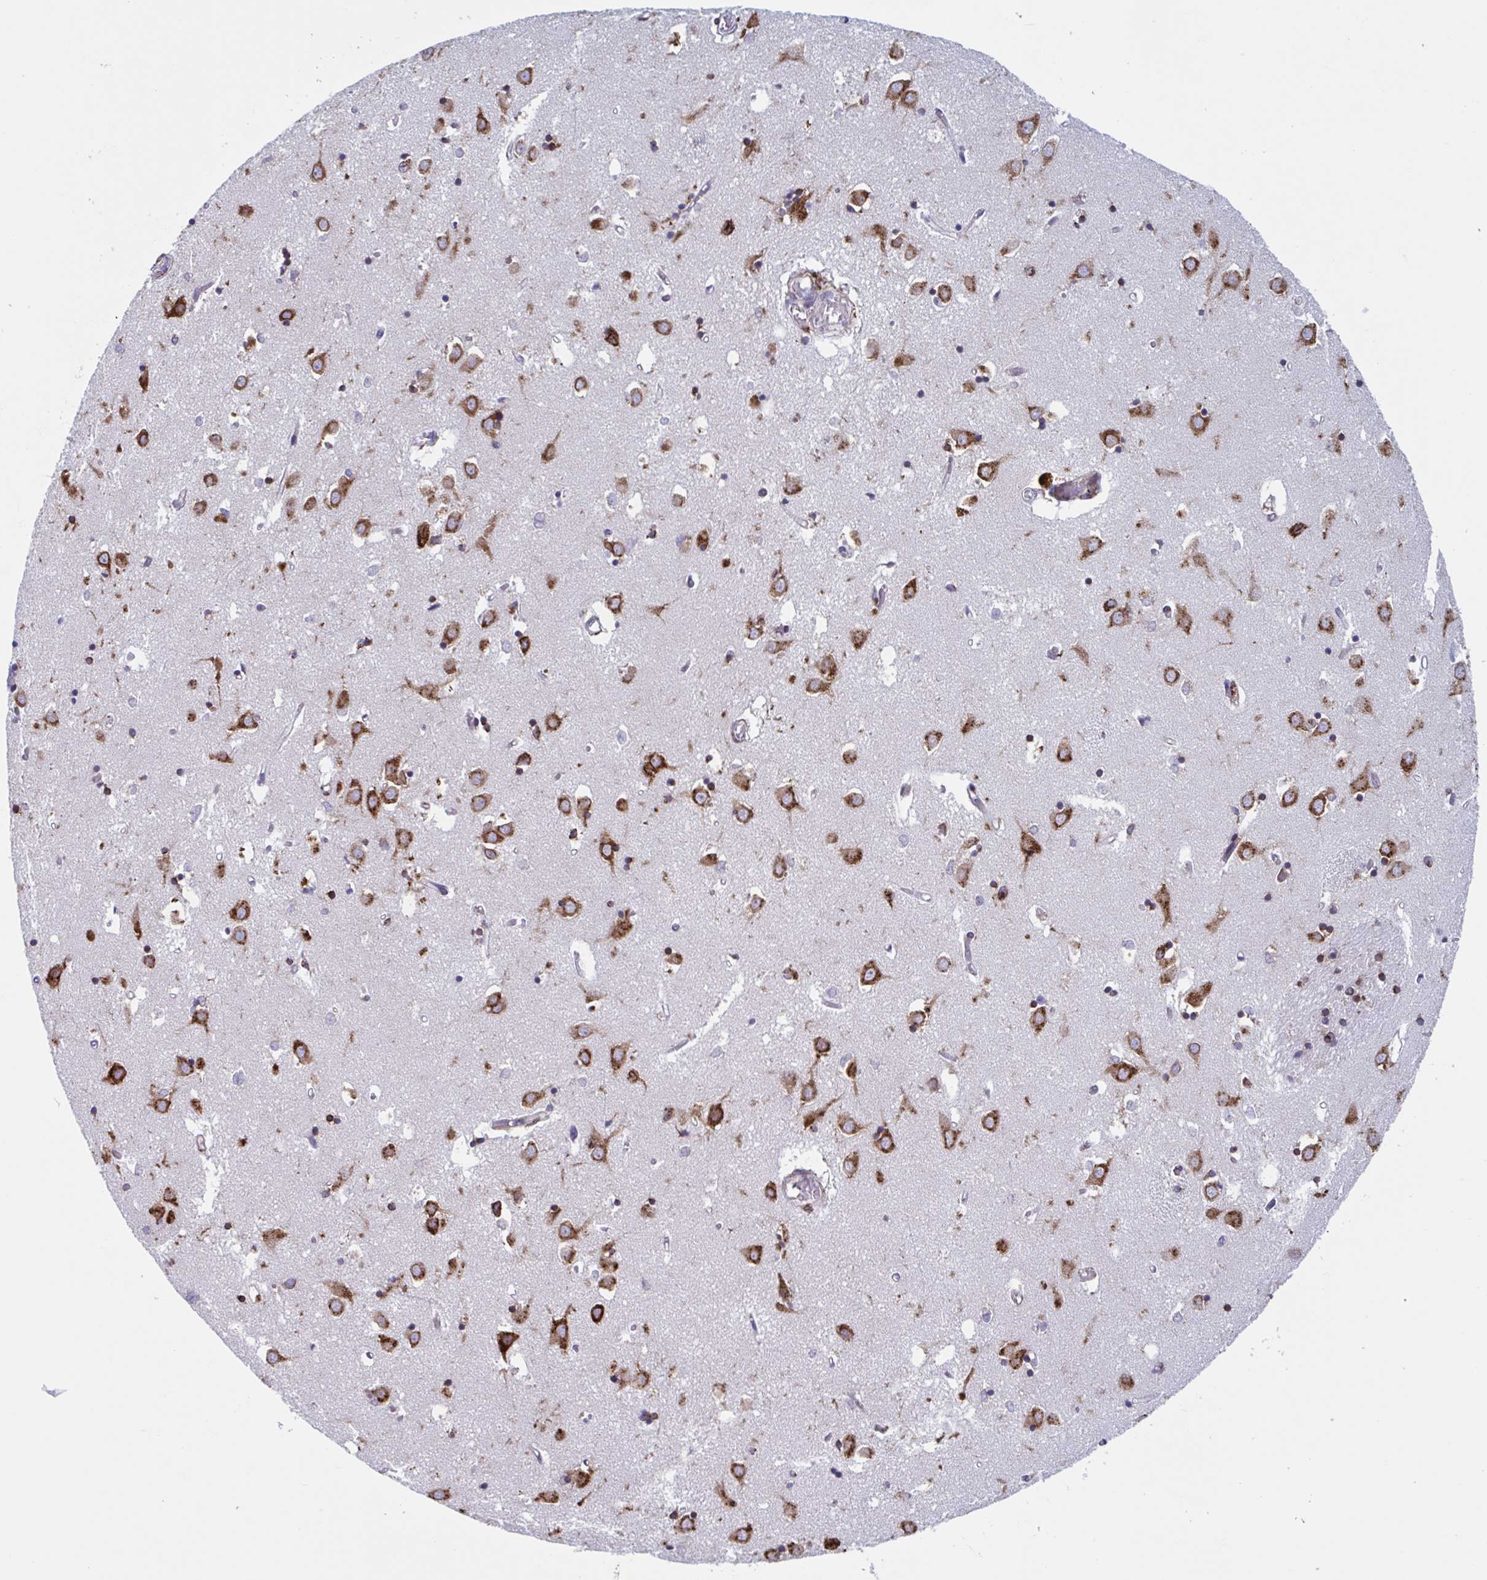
{"staining": {"intensity": "moderate", "quantity": "<25%", "location": "cytoplasmic/membranous"}, "tissue": "caudate", "cell_type": "Glial cells", "image_type": "normal", "snomed": [{"axis": "morphology", "description": "Normal tissue, NOS"}, {"axis": "topography", "description": "Lateral ventricle wall"}], "caption": "Immunohistochemical staining of benign human caudate reveals low levels of moderate cytoplasmic/membranous staining in about <25% of glial cells. The protein is shown in brown color, while the nuclei are stained blue.", "gene": "RFK", "patient": {"sex": "male", "age": 70}}